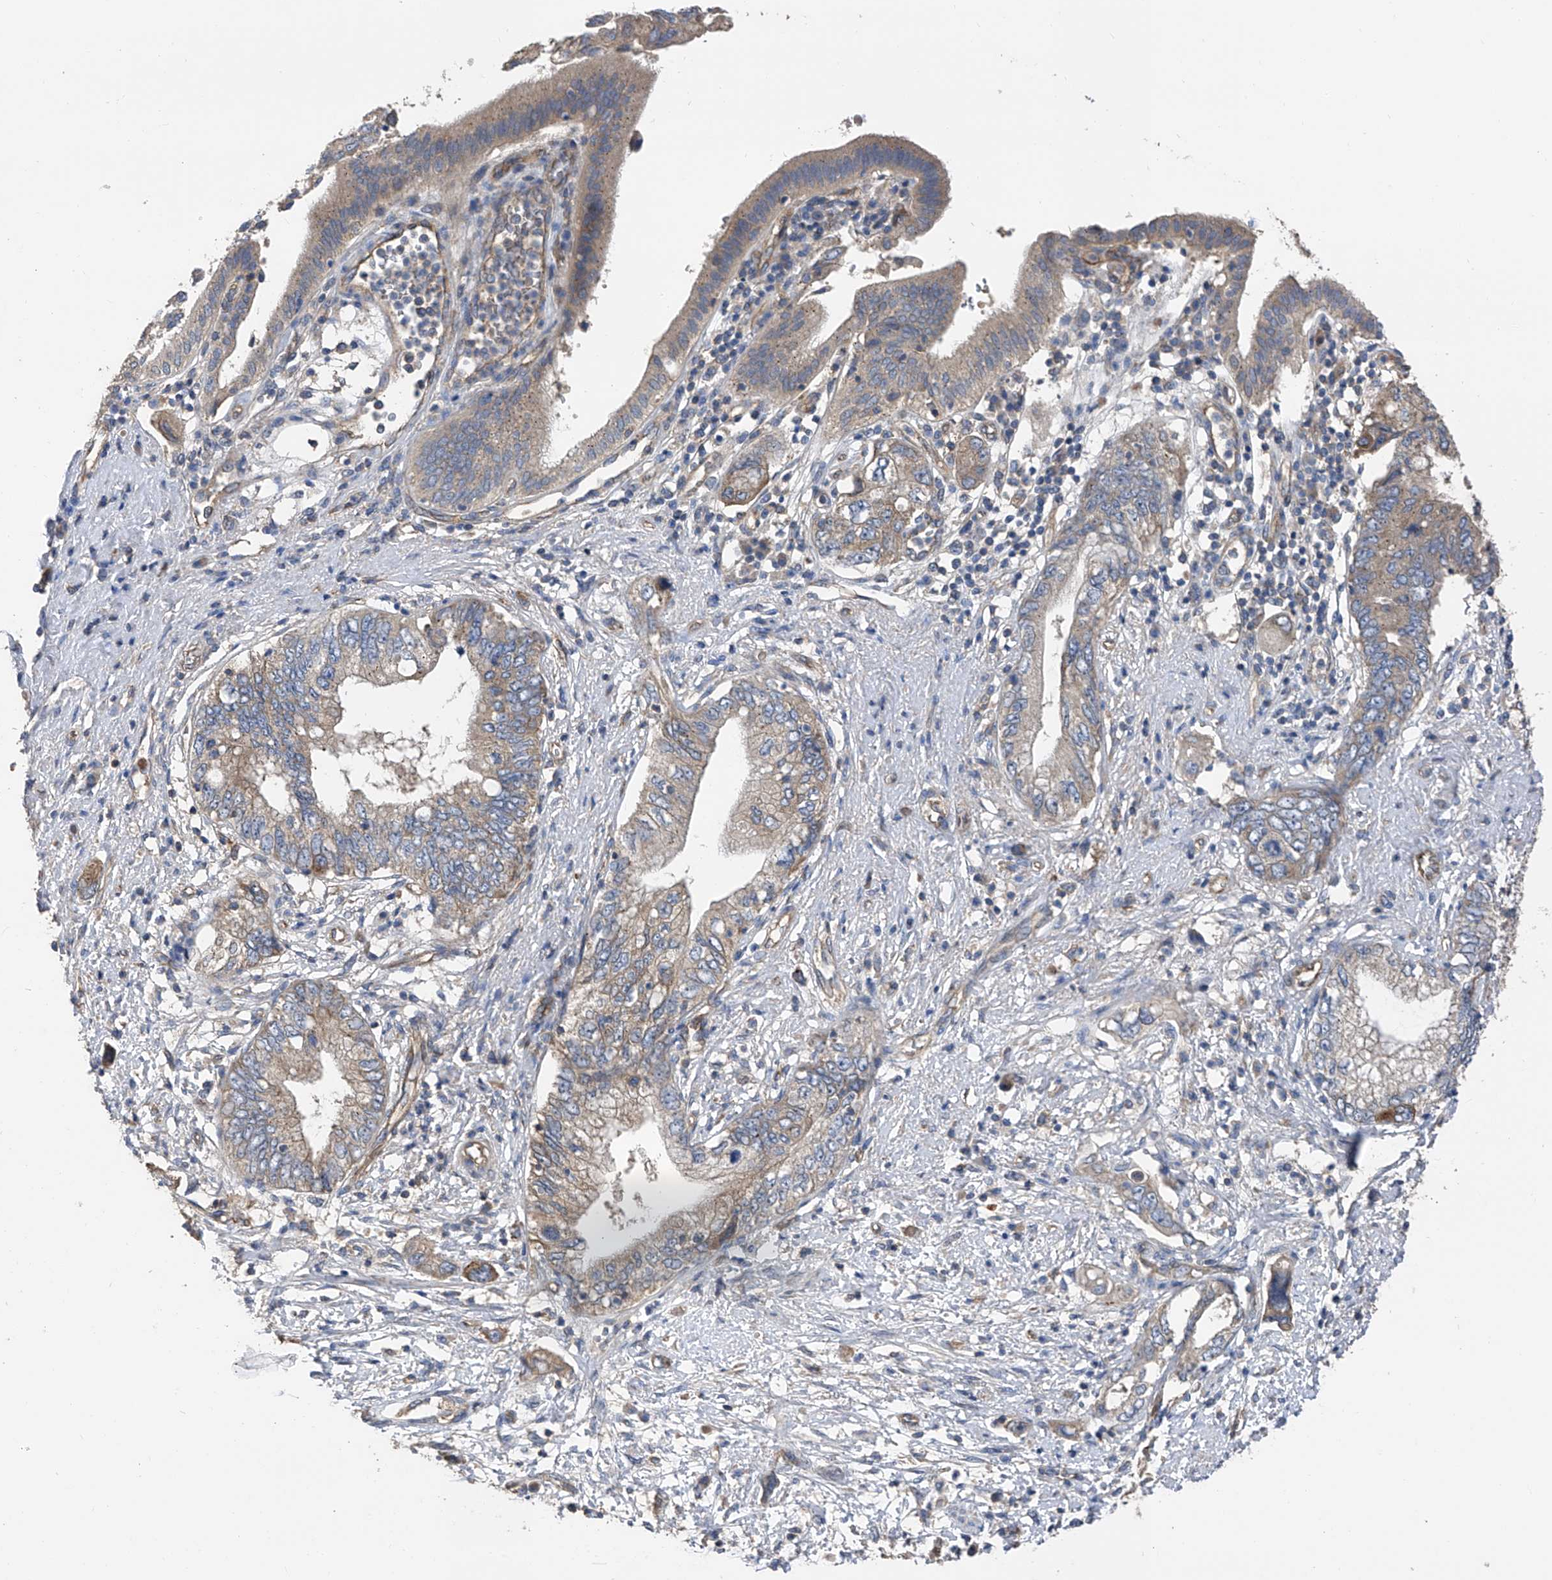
{"staining": {"intensity": "moderate", "quantity": ">75%", "location": "cytoplasmic/membranous"}, "tissue": "pancreatic cancer", "cell_type": "Tumor cells", "image_type": "cancer", "snomed": [{"axis": "morphology", "description": "Adenocarcinoma, NOS"}, {"axis": "topography", "description": "Pancreas"}], "caption": "Immunohistochemistry photomicrograph of neoplastic tissue: human pancreatic adenocarcinoma stained using IHC displays medium levels of moderate protein expression localized specifically in the cytoplasmic/membranous of tumor cells, appearing as a cytoplasmic/membranous brown color.", "gene": "PTK2", "patient": {"sex": "female", "age": 73}}